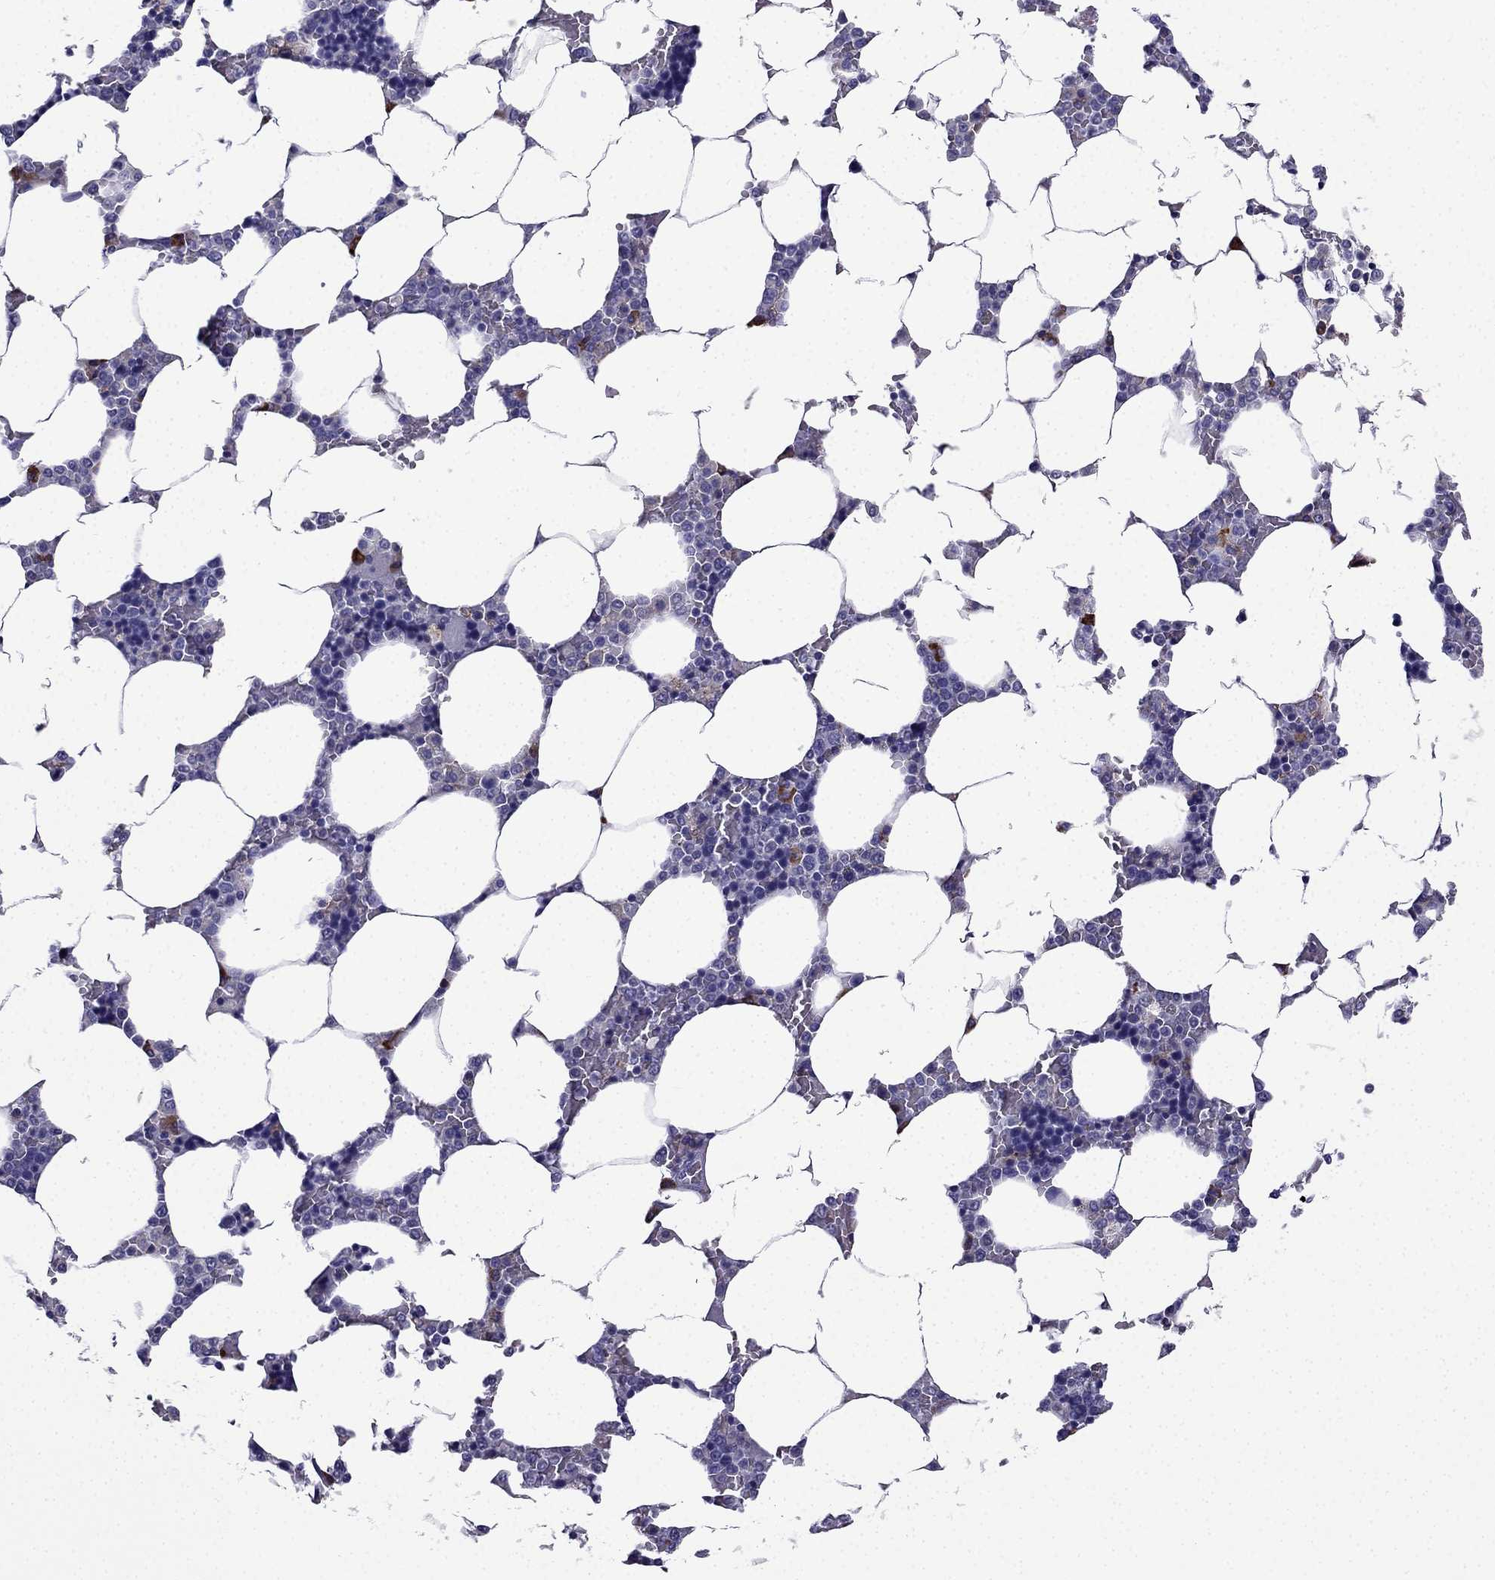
{"staining": {"intensity": "strong", "quantity": "<25%", "location": "cytoplasmic/membranous"}, "tissue": "bone marrow", "cell_type": "Hematopoietic cells", "image_type": "normal", "snomed": [{"axis": "morphology", "description": "Normal tissue, NOS"}, {"axis": "topography", "description": "Bone marrow"}], "caption": "Protein staining exhibits strong cytoplasmic/membranous expression in approximately <25% of hematopoietic cells in benign bone marrow.", "gene": "TSSK4", "patient": {"sex": "male", "age": 63}}